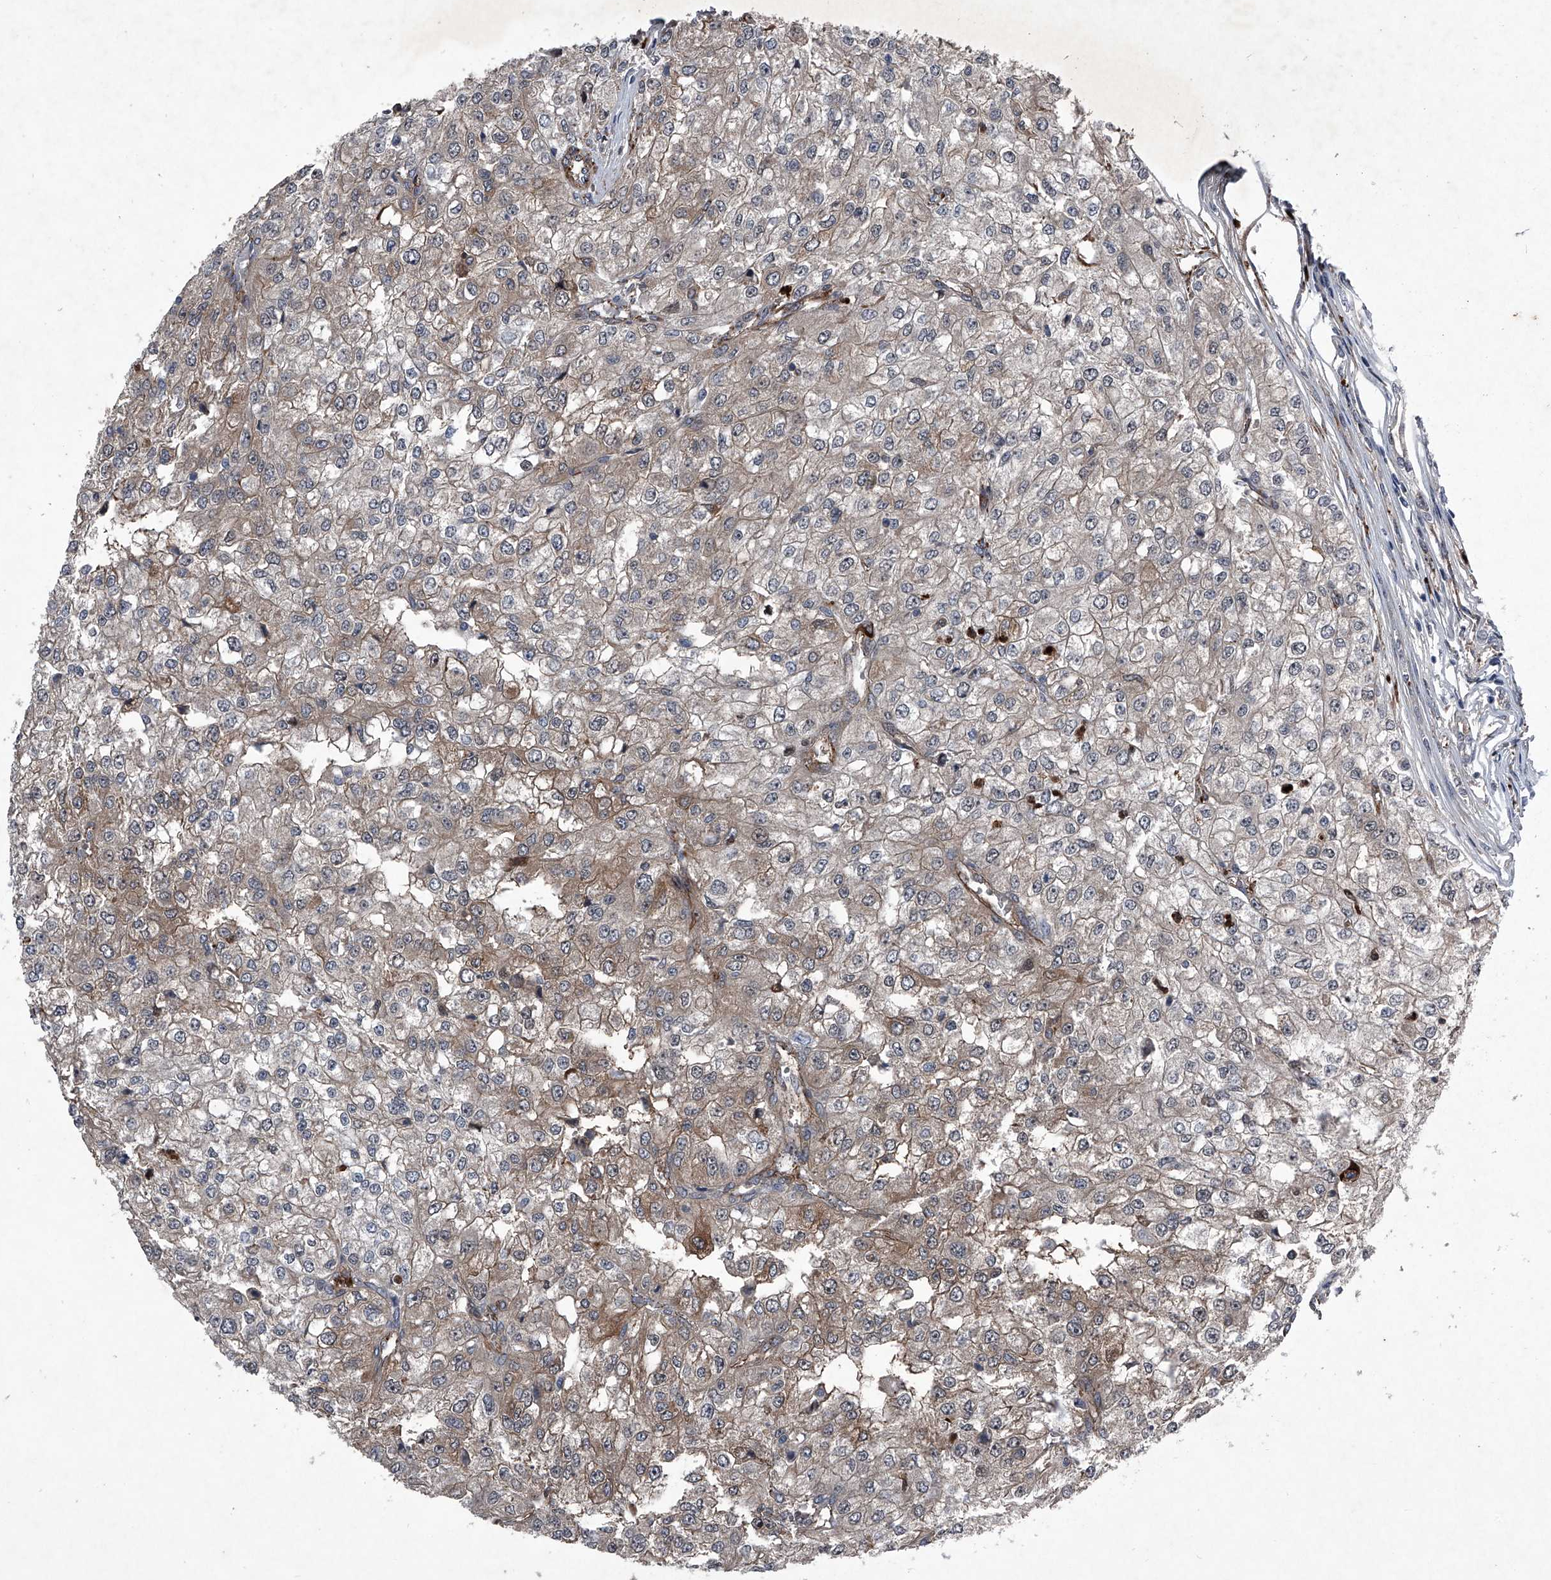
{"staining": {"intensity": "moderate", "quantity": "25%-75%", "location": "cytoplasmic/membranous"}, "tissue": "renal cancer", "cell_type": "Tumor cells", "image_type": "cancer", "snomed": [{"axis": "morphology", "description": "Adenocarcinoma, NOS"}, {"axis": "topography", "description": "Kidney"}], "caption": "DAB immunohistochemical staining of human renal cancer demonstrates moderate cytoplasmic/membranous protein expression in approximately 25%-75% of tumor cells. The protein of interest is shown in brown color, while the nuclei are stained blue.", "gene": "MAPKAP1", "patient": {"sex": "female", "age": 54}}